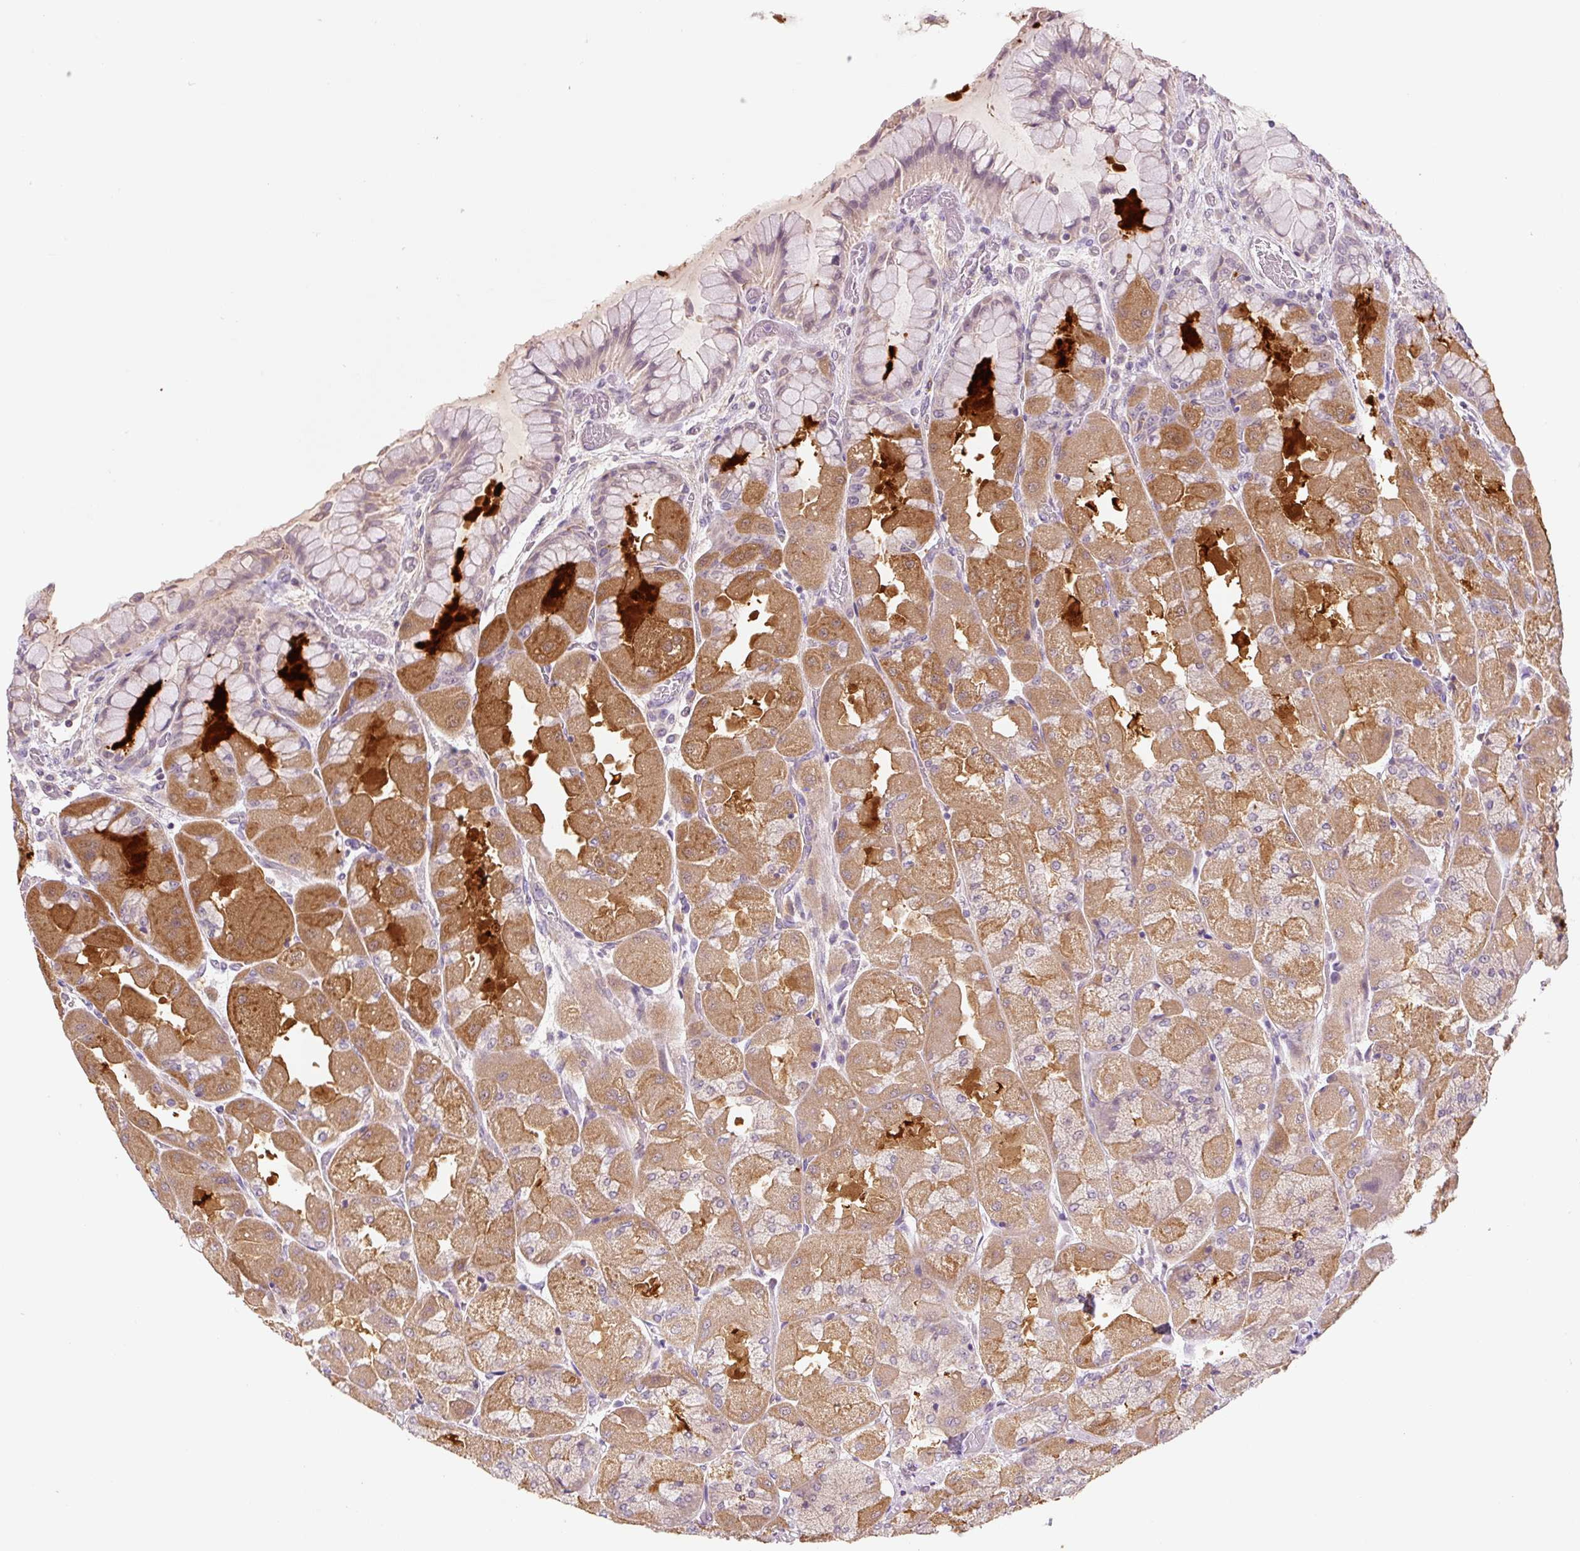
{"staining": {"intensity": "moderate", "quantity": ">75%", "location": "cytoplasmic/membranous"}, "tissue": "stomach", "cell_type": "Glandular cells", "image_type": "normal", "snomed": [{"axis": "morphology", "description": "Normal tissue, NOS"}, {"axis": "topography", "description": "Stomach"}], "caption": "This histopathology image demonstrates unremarkable stomach stained with immunohistochemistry (IHC) to label a protein in brown. The cytoplasmic/membranous of glandular cells show moderate positivity for the protein. Nuclei are counter-stained blue.", "gene": "PRKAA2", "patient": {"sex": "female", "age": 61}}